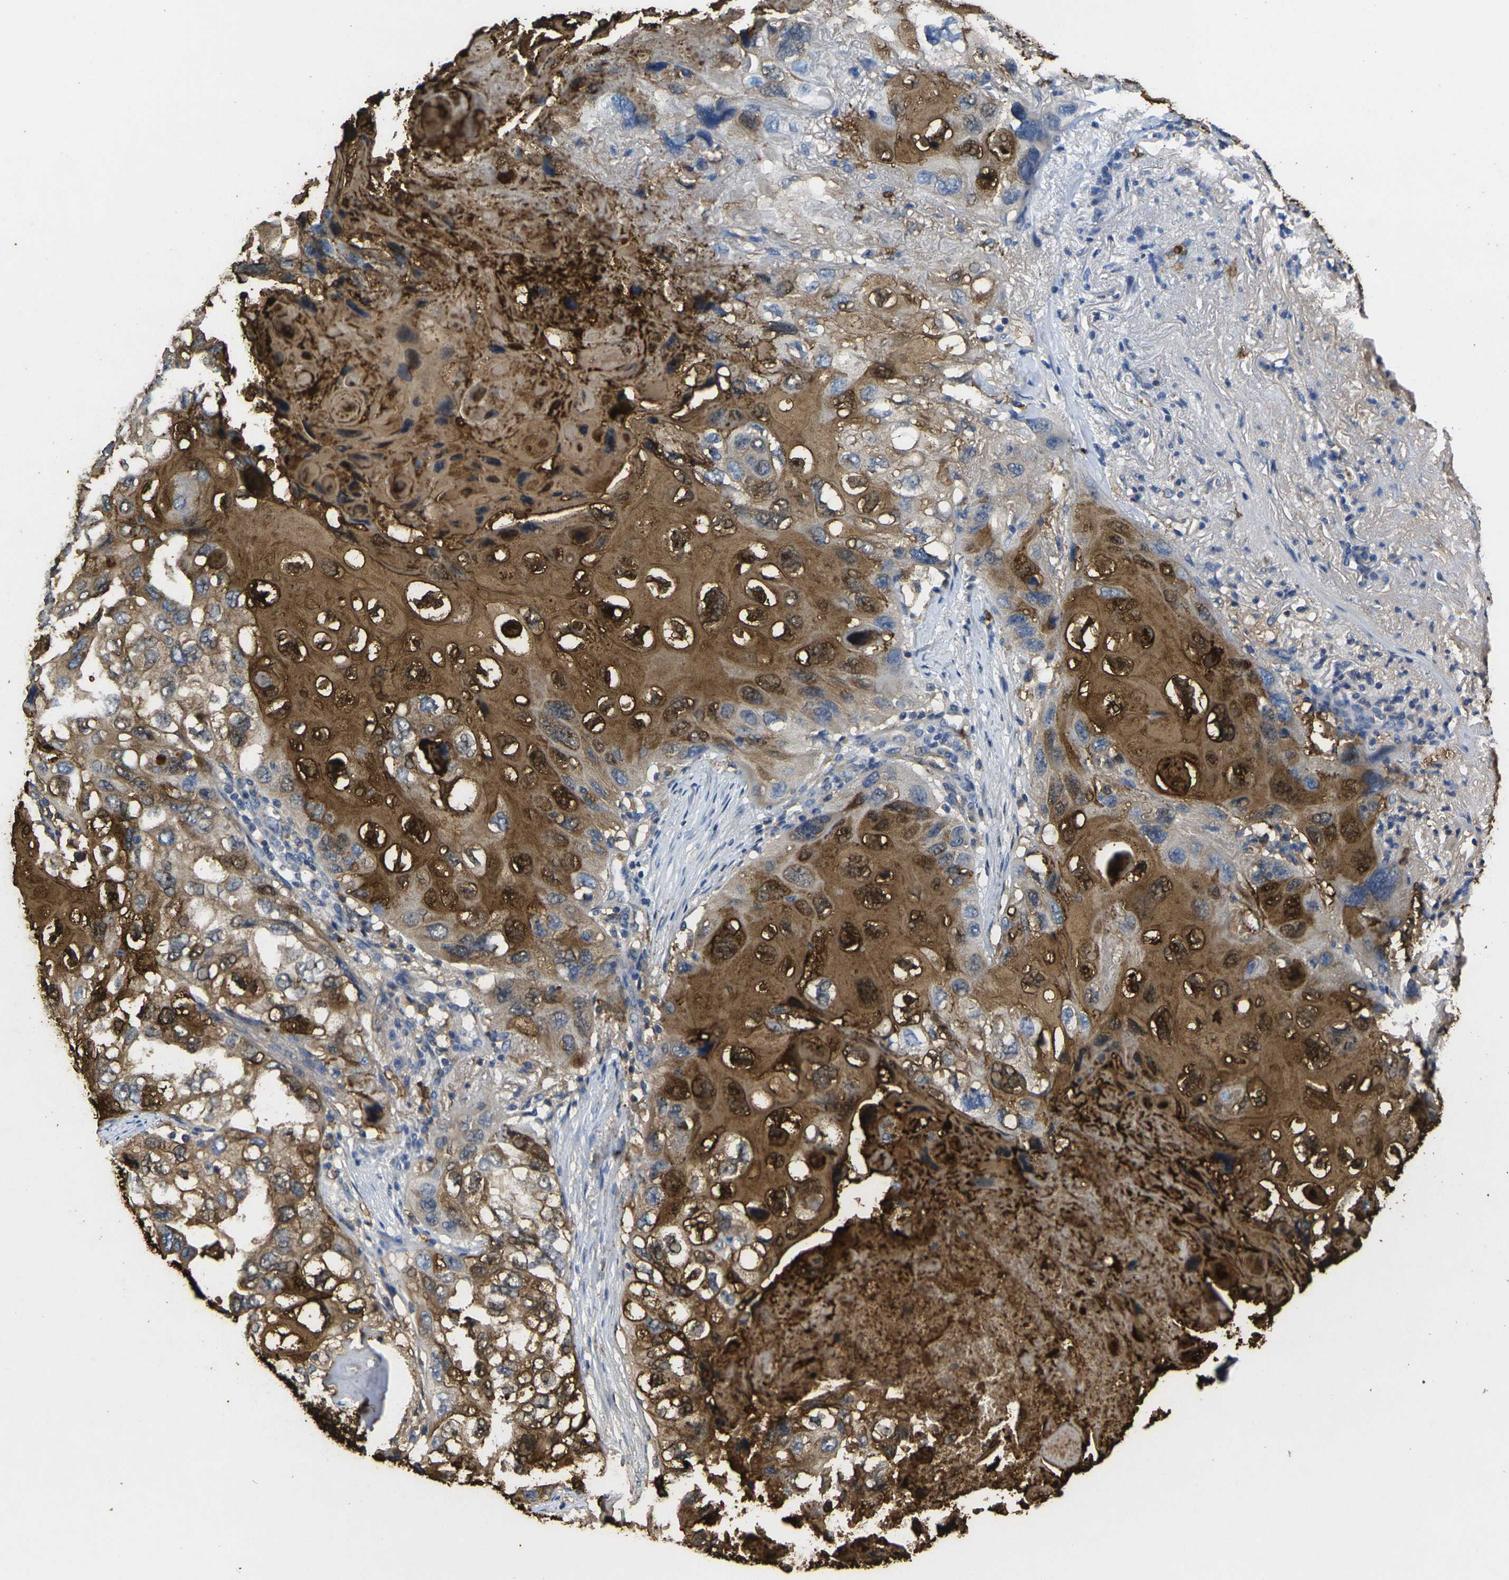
{"staining": {"intensity": "strong", "quantity": ">75%", "location": "cytoplasmic/membranous,nuclear"}, "tissue": "lung cancer", "cell_type": "Tumor cells", "image_type": "cancer", "snomed": [{"axis": "morphology", "description": "Squamous cell carcinoma, NOS"}, {"axis": "topography", "description": "Lung"}], "caption": "A histopathology image of lung squamous cell carcinoma stained for a protein shows strong cytoplasmic/membranous and nuclear brown staining in tumor cells.", "gene": "S100A9", "patient": {"sex": "female", "age": 73}}